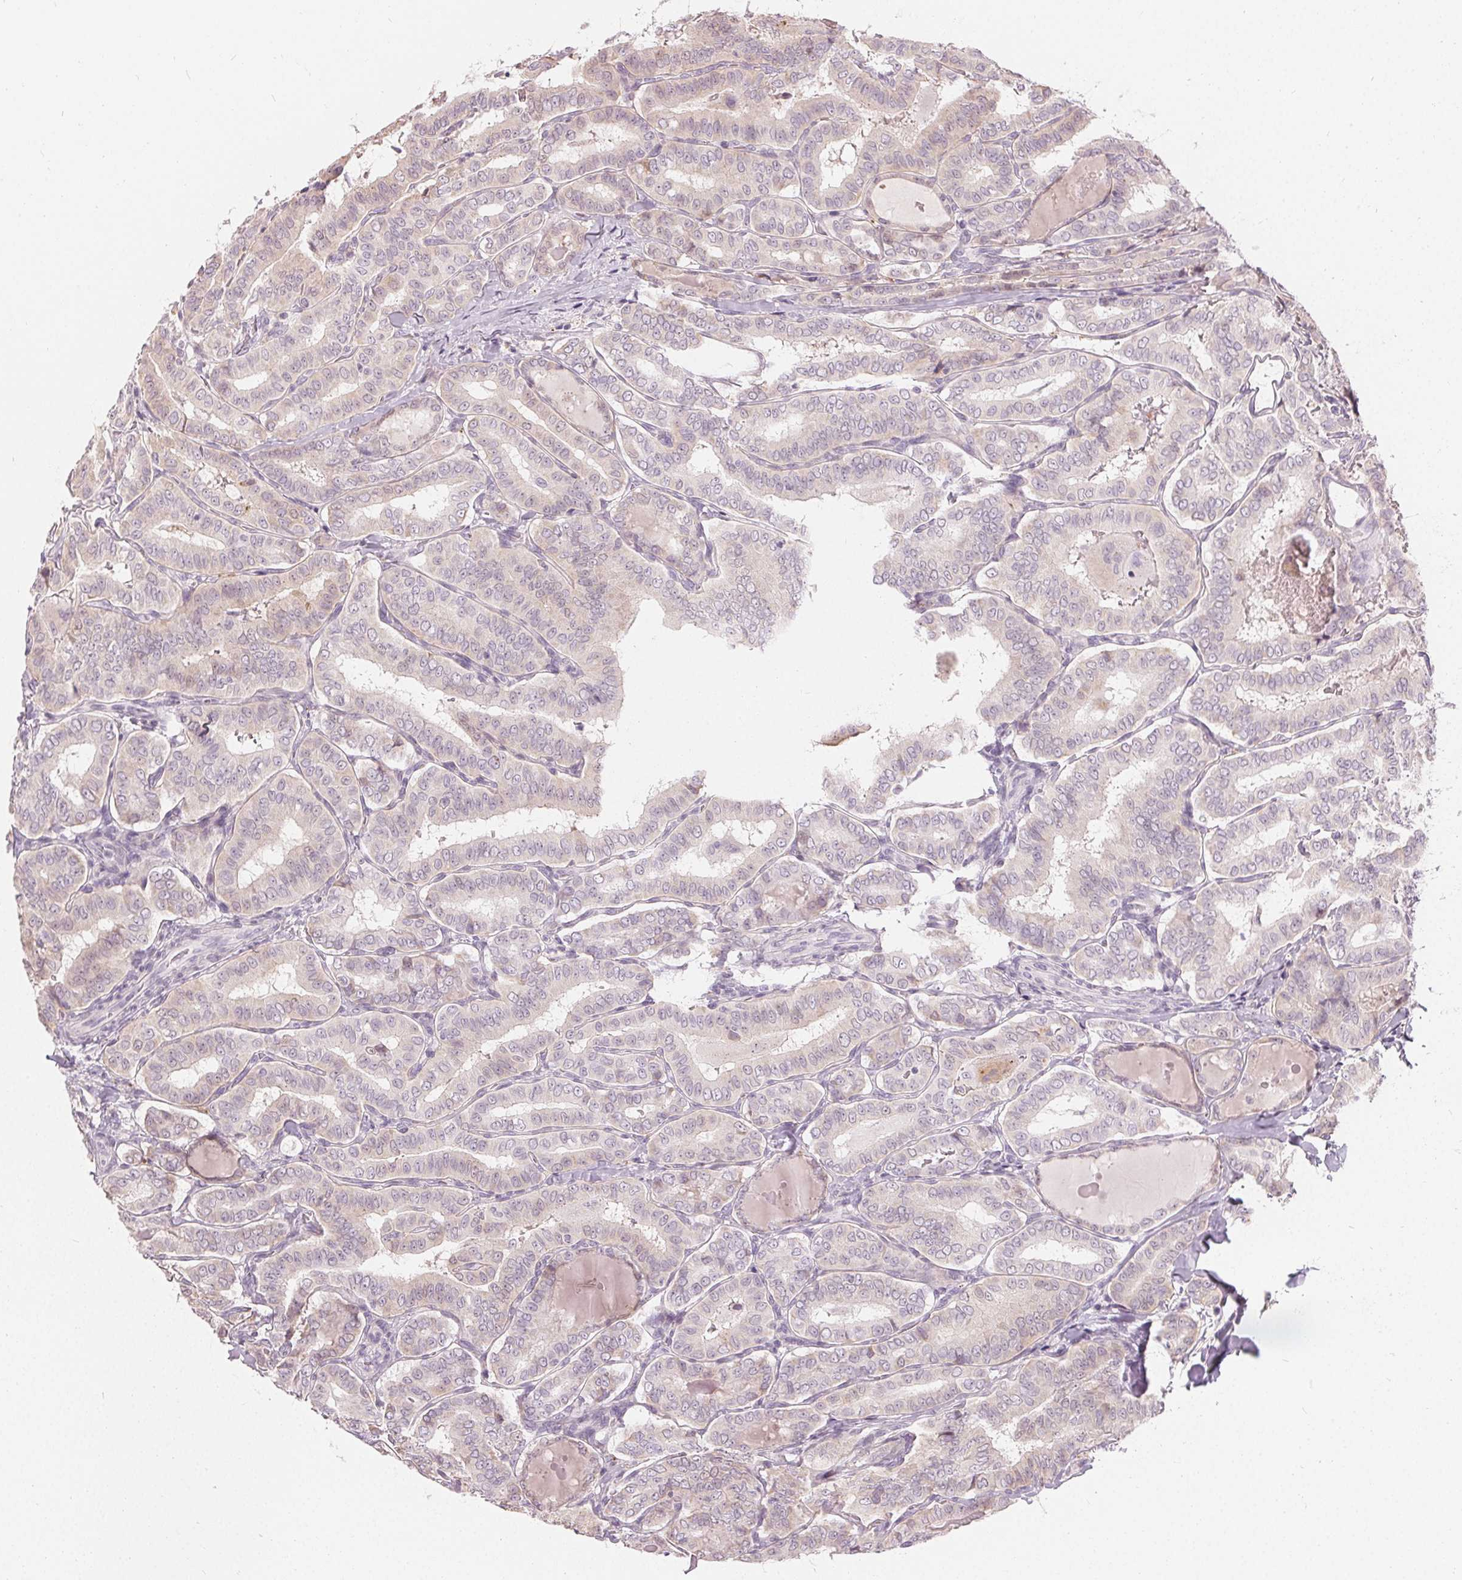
{"staining": {"intensity": "weak", "quantity": "<25%", "location": "cytoplasmic/membranous,nuclear"}, "tissue": "thyroid cancer", "cell_type": "Tumor cells", "image_type": "cancer", "snomed": [{"axis": "morphology", "description": "Papillary adenocarcinoma, NOS"}, {"axis": "morphology", "description": "Papillary adenoma metastatic"}, {"axis": "topography", "description": "Thyroid gland"}], "caption": "Immunohistochemistry (IHC) of papillary adenocarcinoma (thyroid) exhibits no staining in tumor cells. Brightfield microscopy of IHC stained with DAB (3,3'-diaminobenzidine) (brown) and hematoxylin (blue), captured at high magnification.", "gene": "HOPX", "patient": {"sex": "female", "age": 50}}